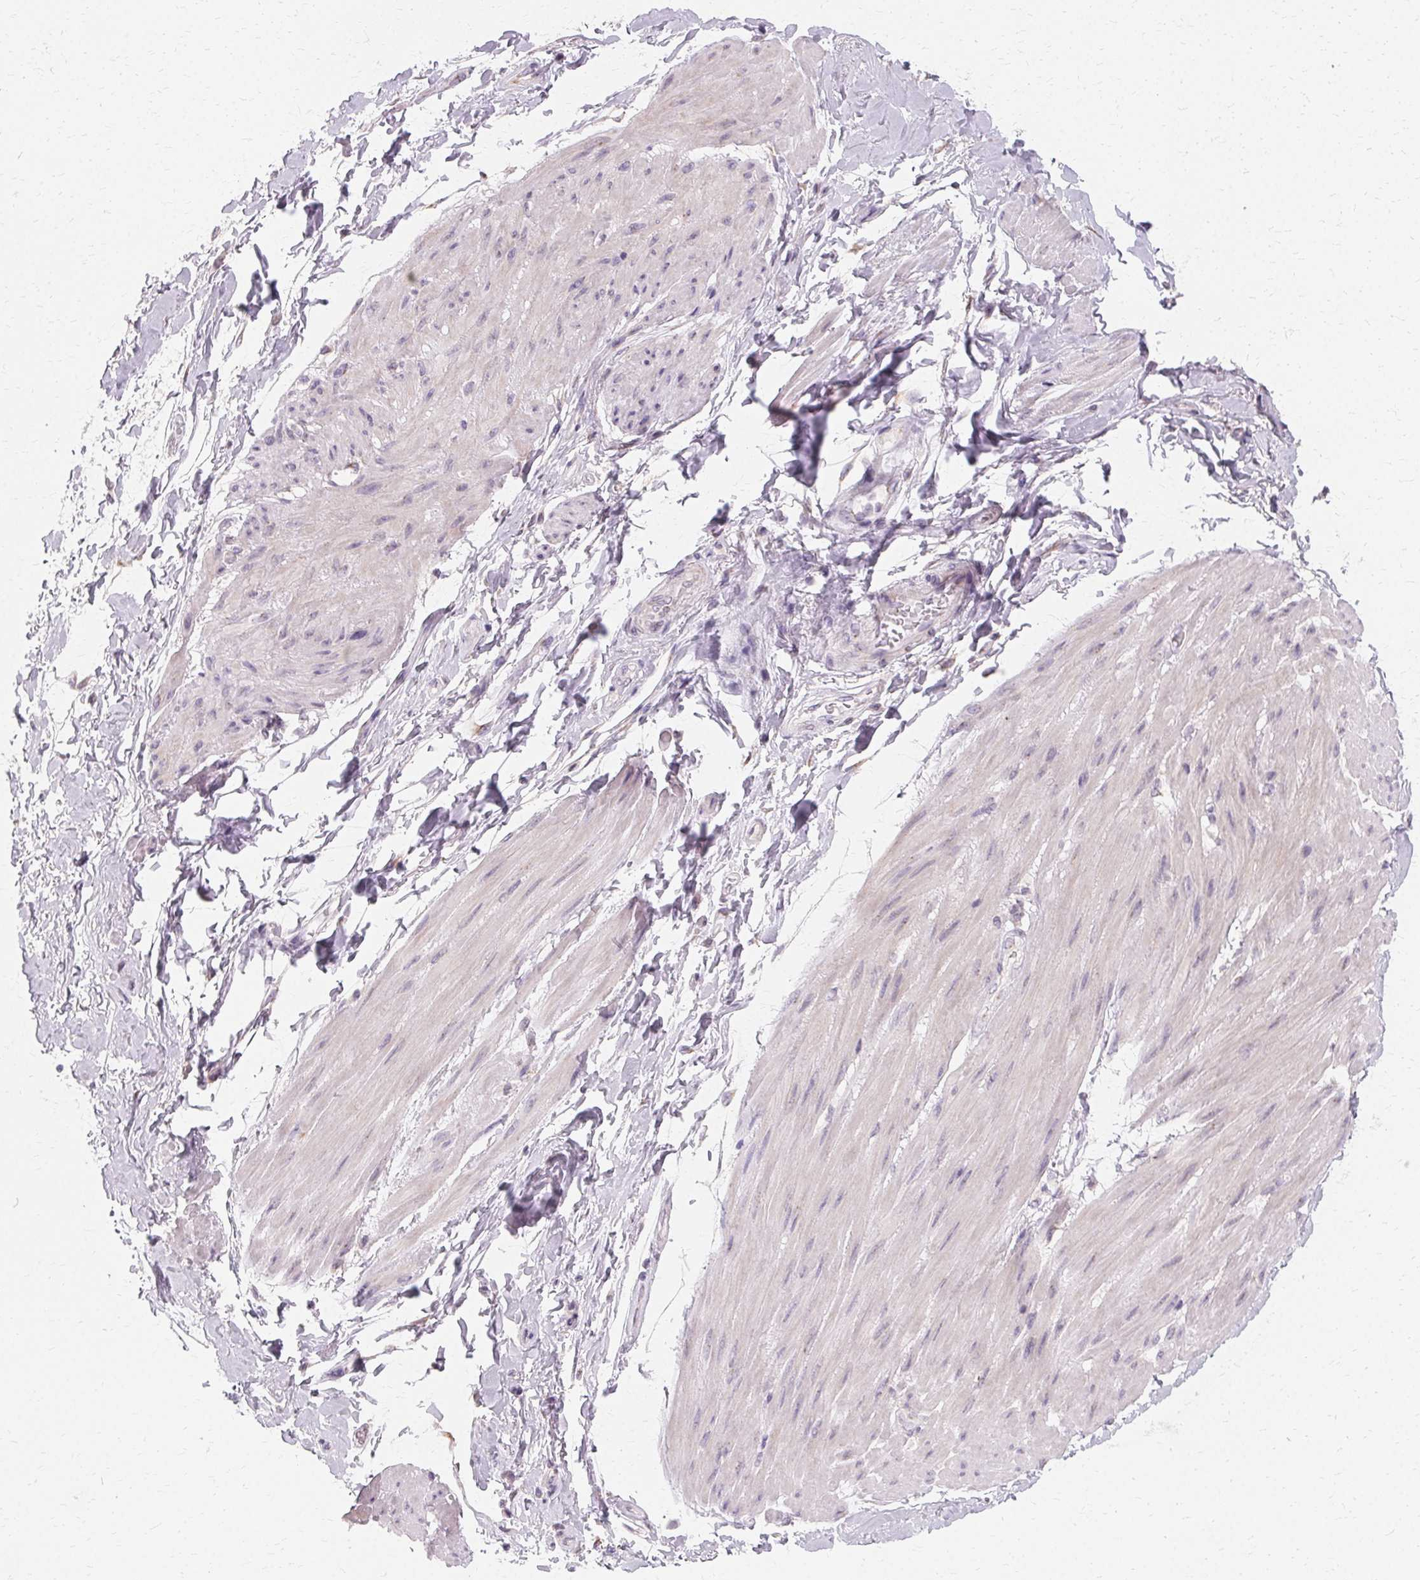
{"staining": {"intensity": "negative", "quantity": "none", "location": "none"}, "tissue": "adipose tissue", "cell_type": "Adipocytes", "image_type": "normal", "snomed": [{"axis": "morphology", "description": "Normal tissue, NOS"}, {"axis": "topography", "description": "Urinary bladder"}, {"axis": "topography", "description": "Peripheral nerve tissue"}], "caption": "Immunohistochemistry (IHC) image of benign adipose tissue: human adipose tissue stained with DAB (3,3'-diaminobenzidine) shows no significant protein staining in adipocytes.", "gene": "FCRL3", "patient": {"sex": "female", "age": 60}}